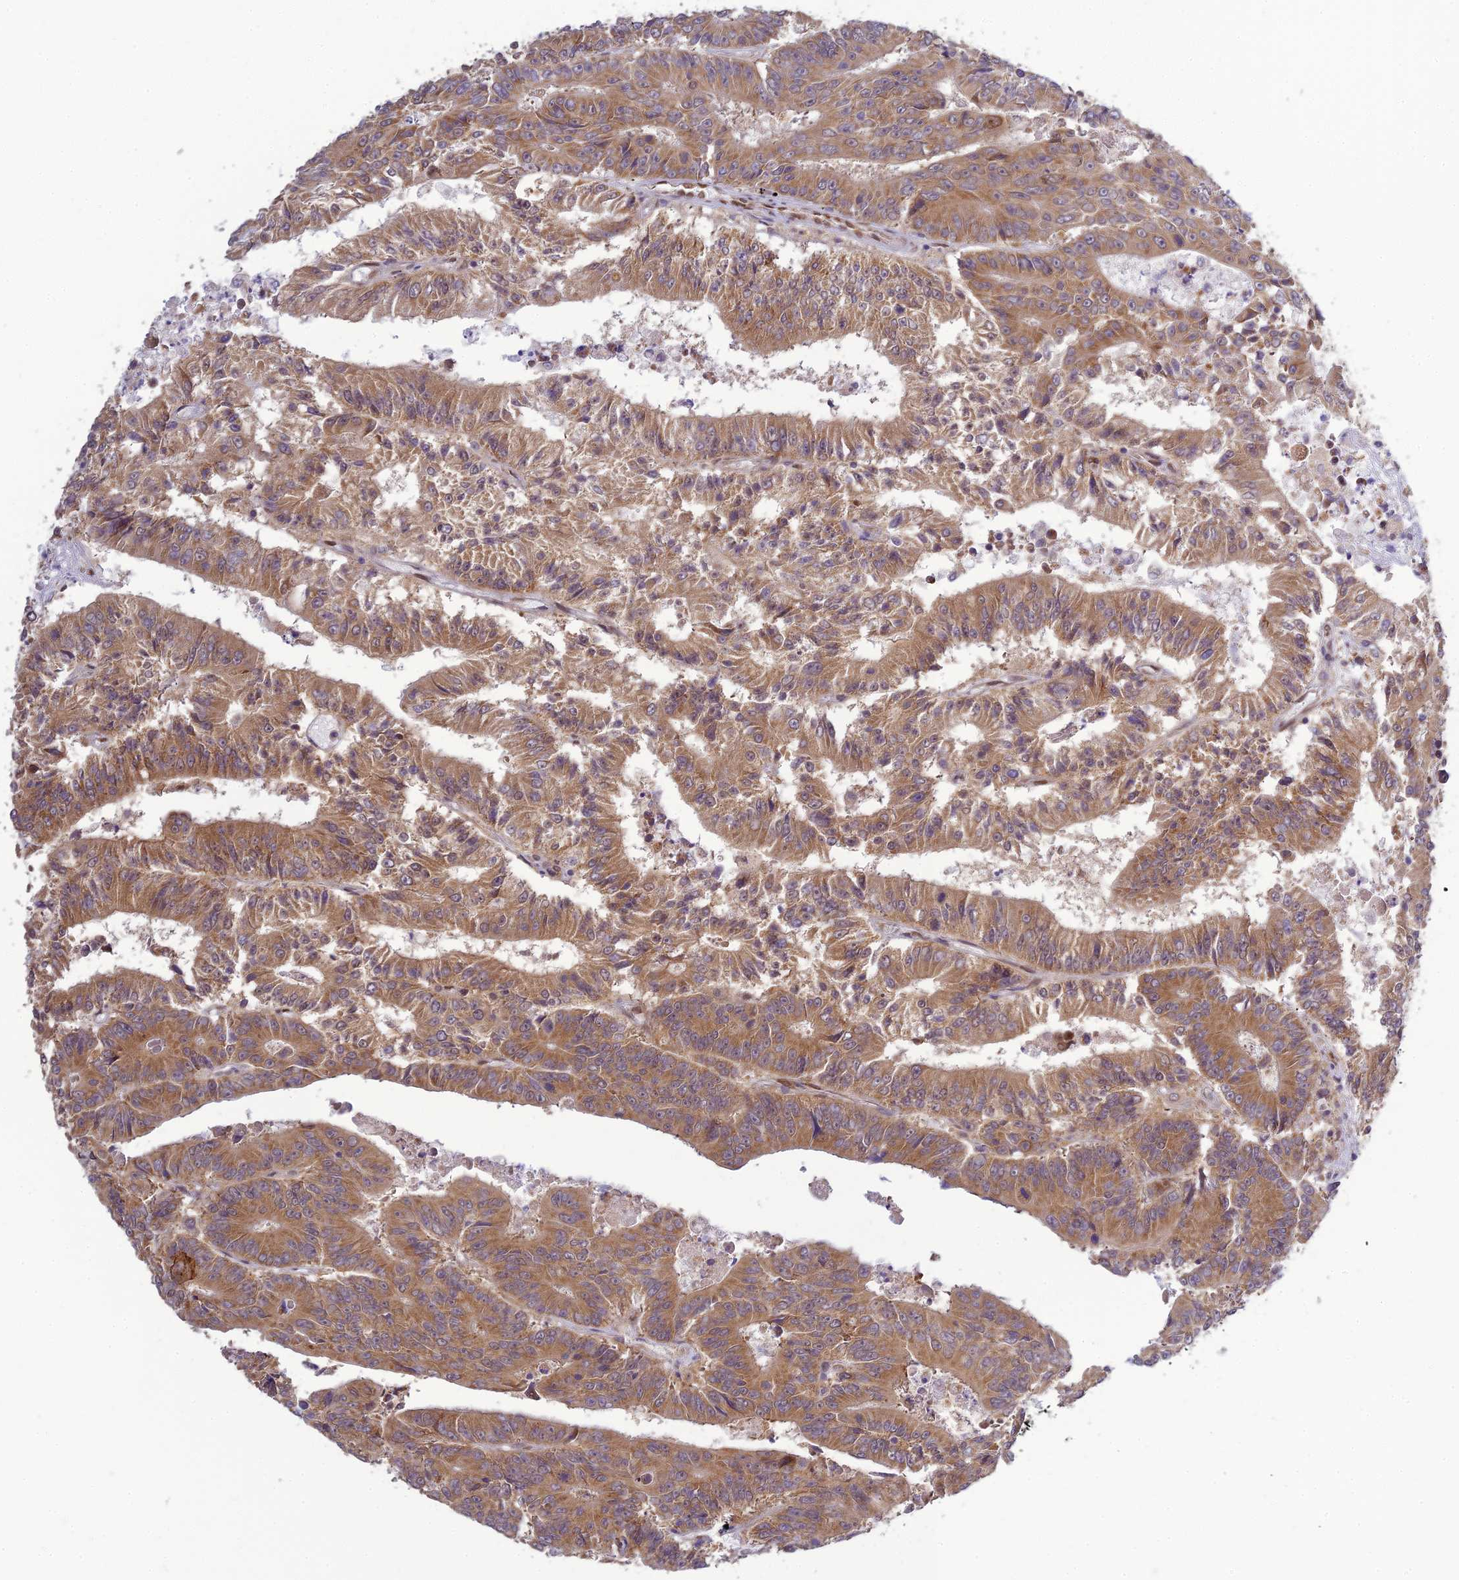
{"staining": {"intensity": "moderate", "quantity": ">75%", "location": "cytoplasmic/membranous"}, "tissue": "colorectal cancer", "cell_type": "Tumor cells", "image_type": "cancer", "snomed": [{"axis": "morphology", "description": "Adenocarcinoma, NOS"}, {"axis": "topography", "description": "Colon"}], "caption": "Immunohistochemical staining of human colorectal adenocarcinoma exhibits medium levels of moderate cytoplasmic/membranous protein expression in approximately >75% of tumor cells.", "gene": "SKIC8", "patient": {"sex": "male", "age": 83}}